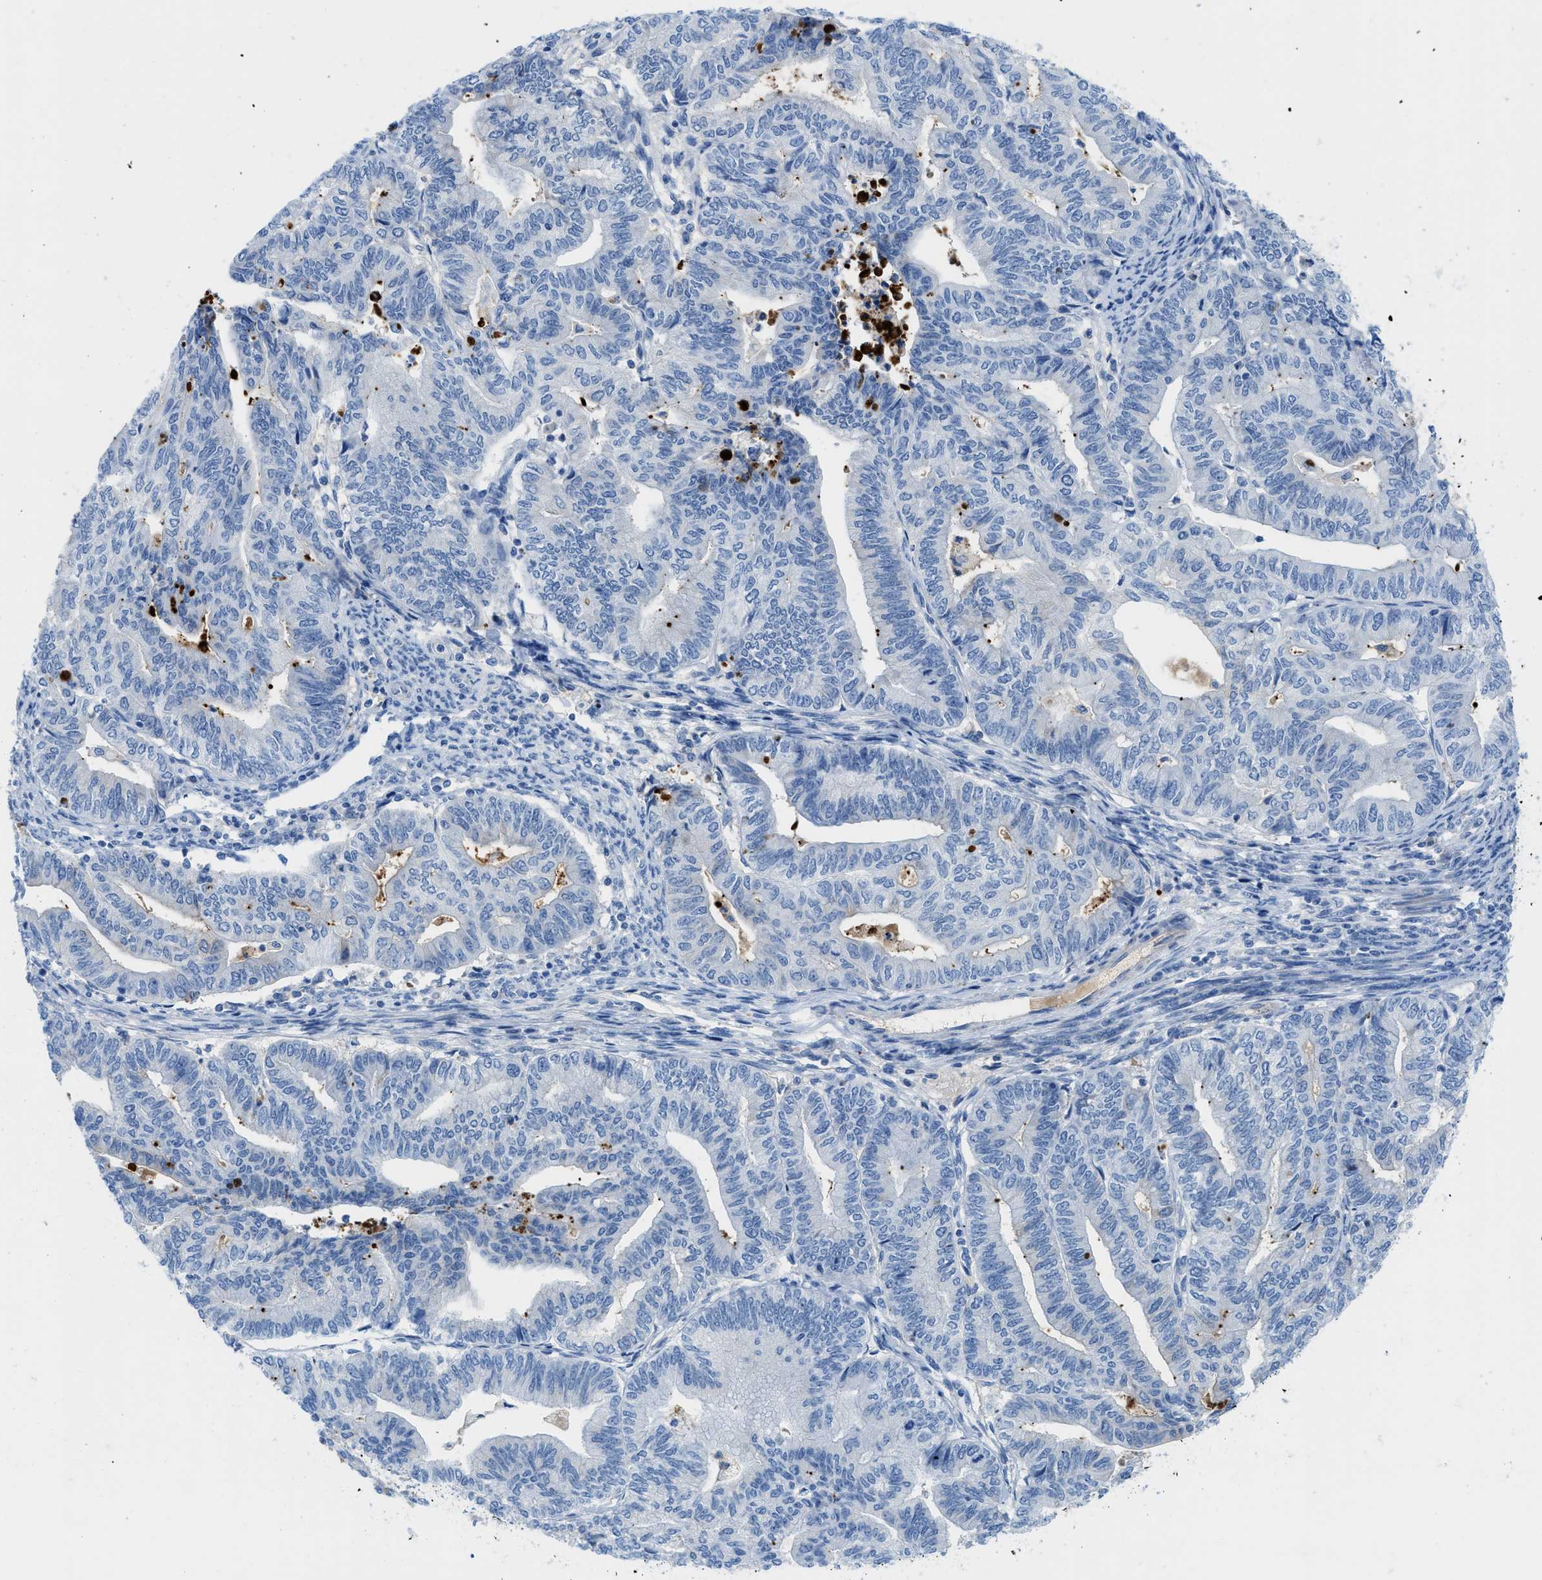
{"staining": {"intensity": "negative", "quantity": "none", "location": "none"}, "tissue": "endometrial cancer", "cell_type": "Tumor cells", "image_type": "cancer", "snomed": [{"axis": "morphology", "description": "Adenocarcinoma, NOS"}, {"axis": "topography", "description": "Endometrium"}], "caption": "Histopathology image shows no significant protein staining in tumor cells of endometrial adenocarcinoma.", "gene": "XCR1", "patient": {"sex": "female", "age": 79}}